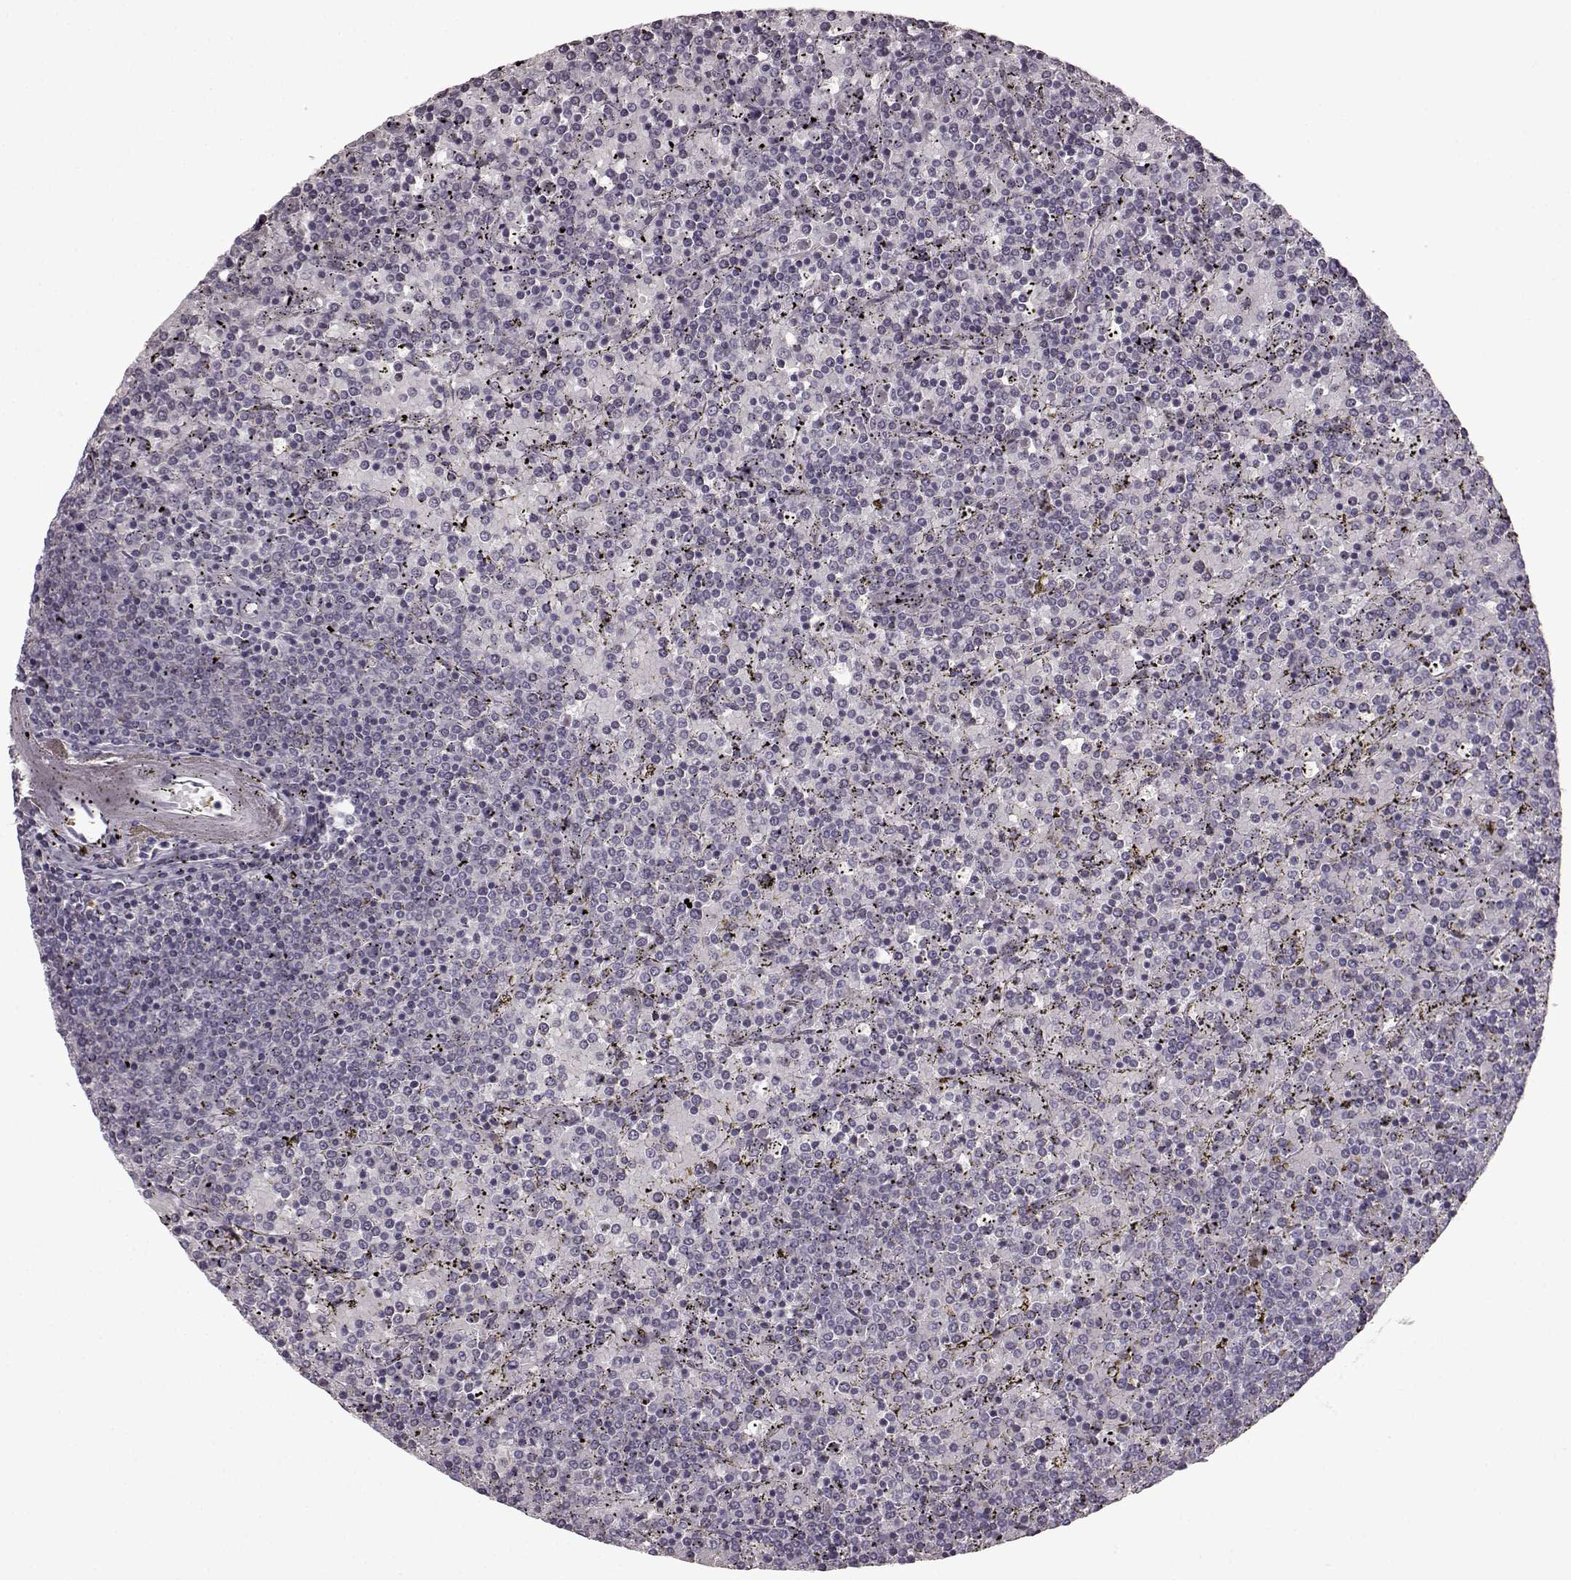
{"staining": {"intensity": "negative", "quantity": "none", "location": "none"}, "tissue": "lymphoma", "cell_type": "Tumor cells", "image_type": "cancer", "snomed": [{"axis": "morphology", "description": "Malignant lymphoma, non-Hodgkin's type, Low grade"}, {"axis": "topography", "description": "Spleen"}], "caption": "An immunohistochemistry photomicrograph of low-grade malignant lymphoma, non-Hodgkin's type is shown. There is no staining in tumor cells of low-grade malignant lymphoma, non-Hodgkin's type.", "gene": "LHB", "patient": {"sex": "female", "age": 77}}